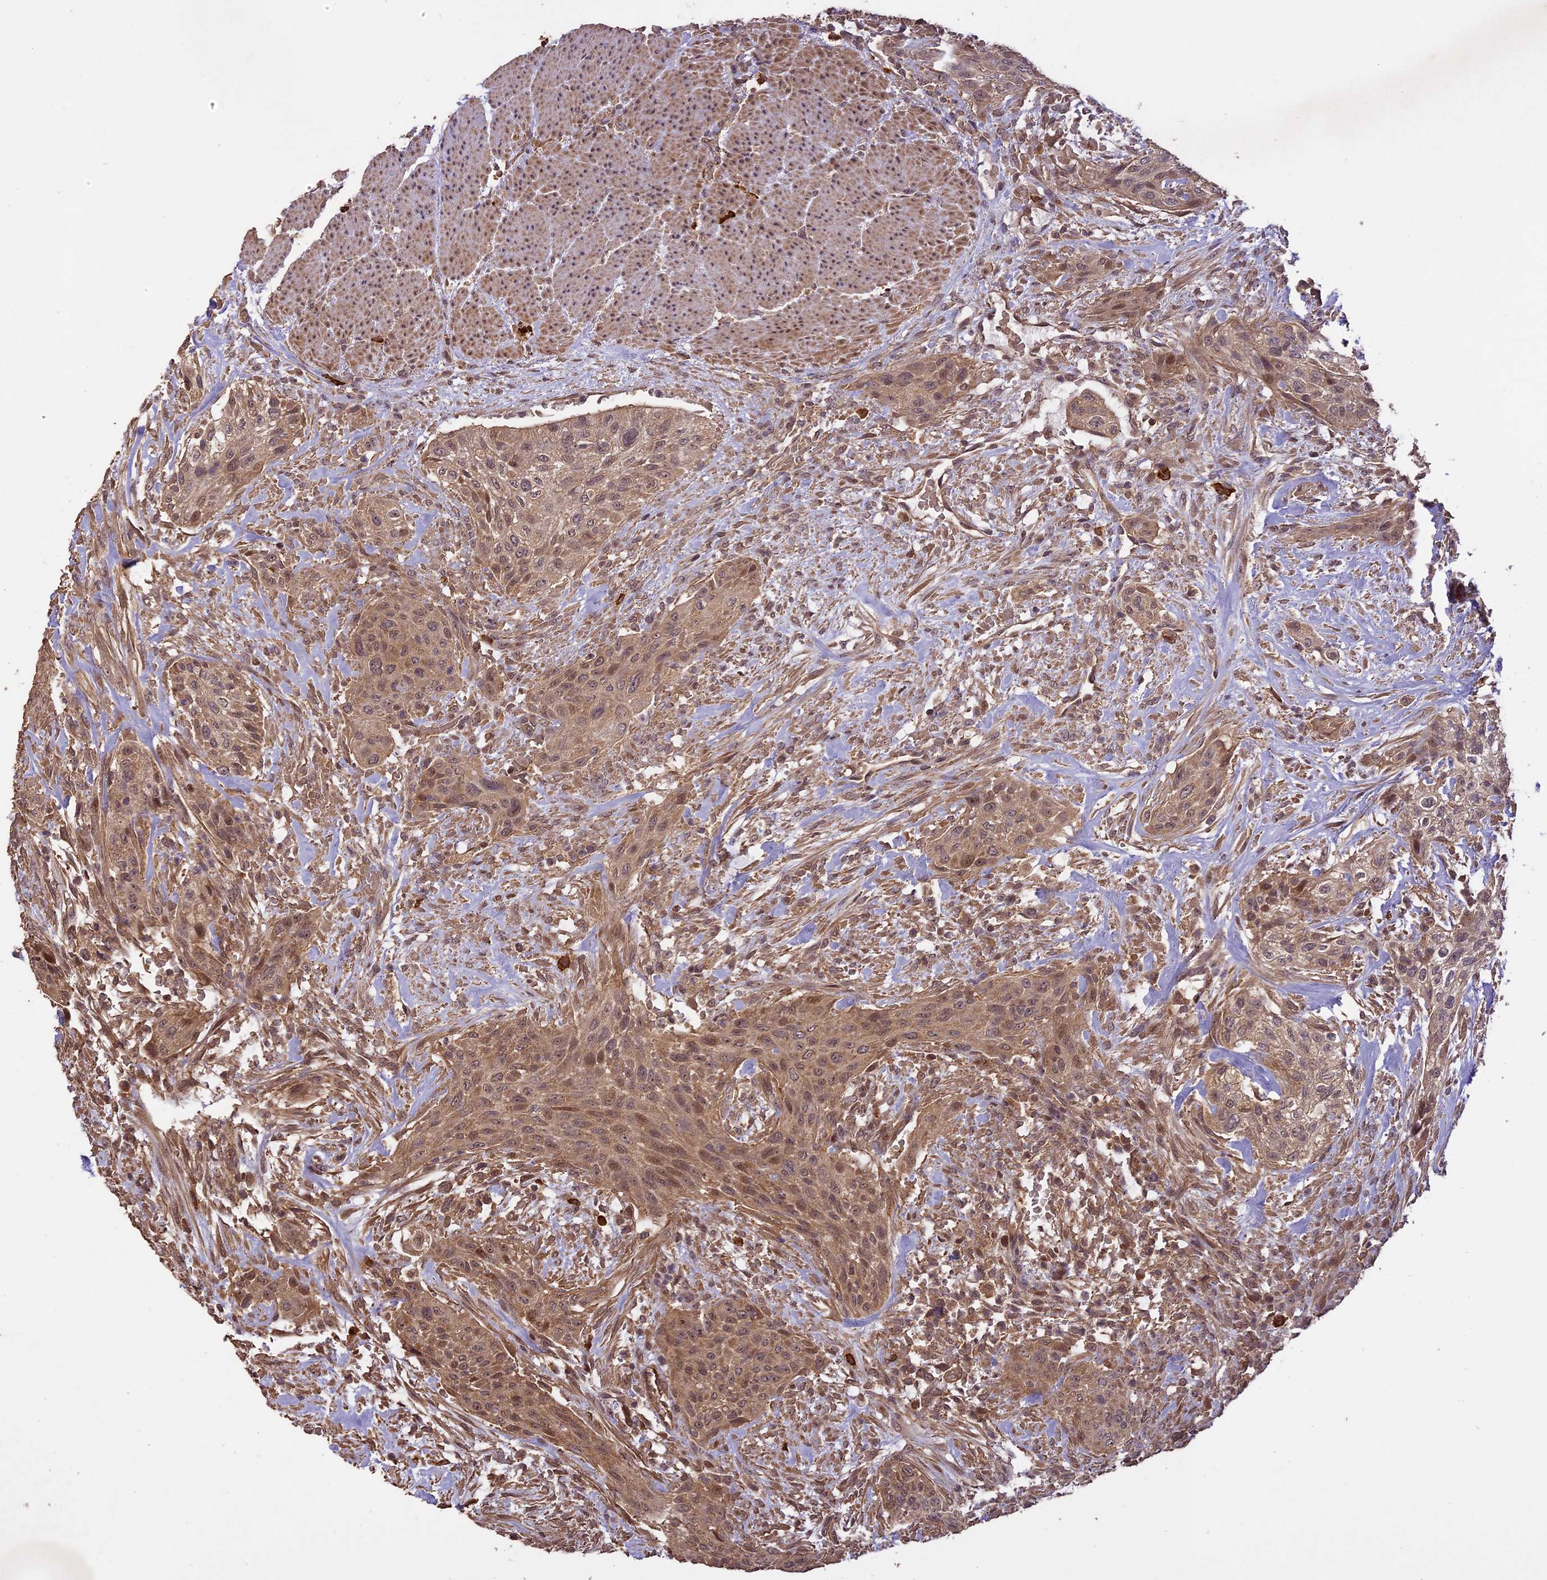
{"staining": {"intensity": "moderate", "quantity": ">75%", "location": "cytoplasmic/membranous,nuclear"}, "tissue": "urothelial cancer", "cell_type": "Tumor cells", "image_type": "cancer", "snomed": [{"axis": "morphology", "description": "Urothelial carcinoma, High grade"}, {"axis": "topography", "description": "Urinary bladder"}], "caption": "Approximately >75% of tumor cells in human urothelial cancer exhibit moderate cytoplasmic/membranous and nuclear protein expression as visualized by brown immunohistochemical staining.", "gene": "TIGD7", "patient": {"sex": "male", "age": 35}}